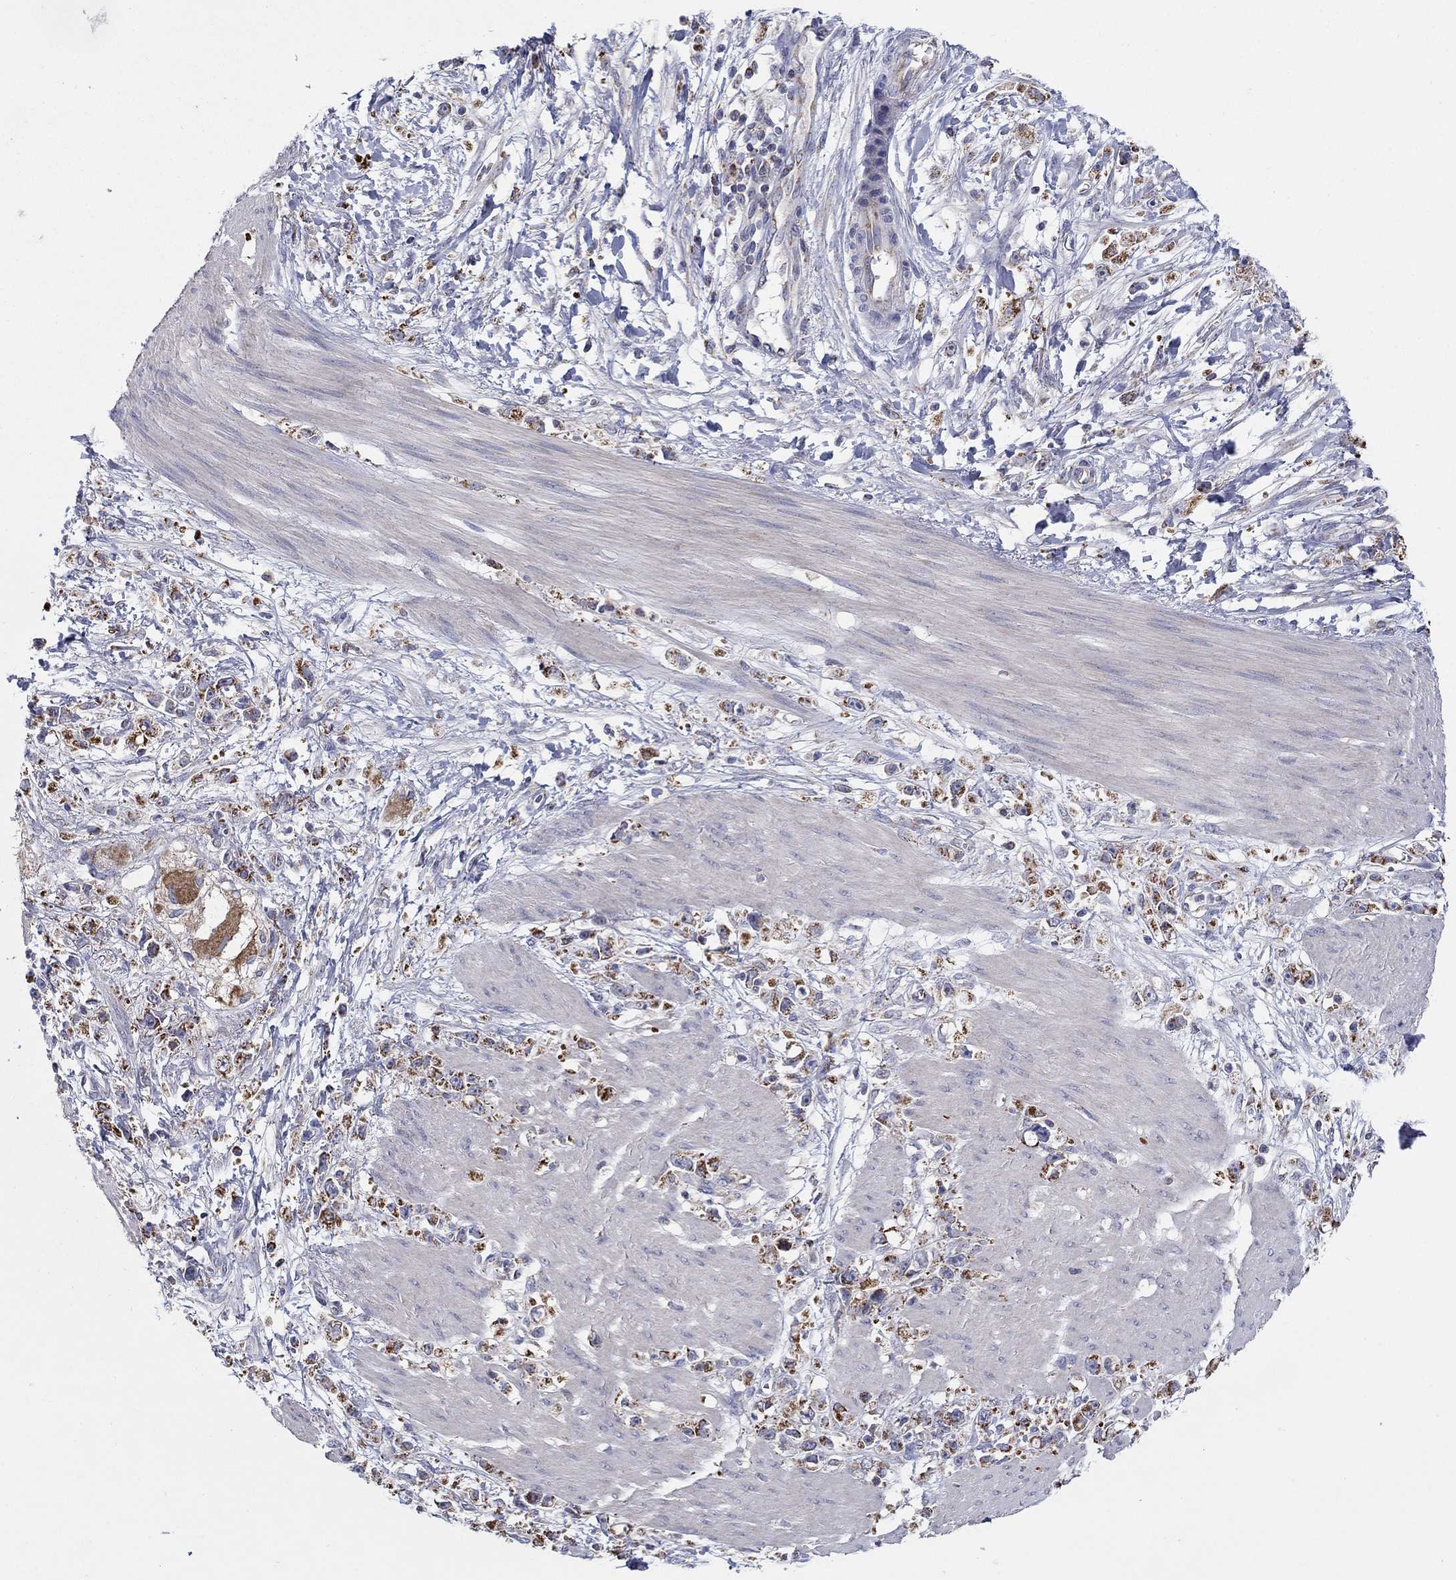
{"staining": {"intensity": "strong", "quantity": "25%-75%", "location": "cytoplasmic/membranous"}, "tissue": "stomach cancer", "cell_type": "Tumor cells", "image_type": "cancer", "snomed": [{"axis": "morphology", "description": "Adenocarcinoma, NOS"}, {"axis": "topography", "description": "Stomach"}], "caption": "Immunohistochemistry staining of stomach cancer (adenocarcinoma), which demonstrates high levels of strong cytoplasmic/membranous staining in approximately 25%-75% of tumor cells indicating strong cytoplasmic/membranous protein positivity. The staining was performed using DAB (brown) for protein detection and nuclei were counterstained in hematoxylin (blue).", "gene": "HPS5", "patient": {"sex": "female", "age": 59}}